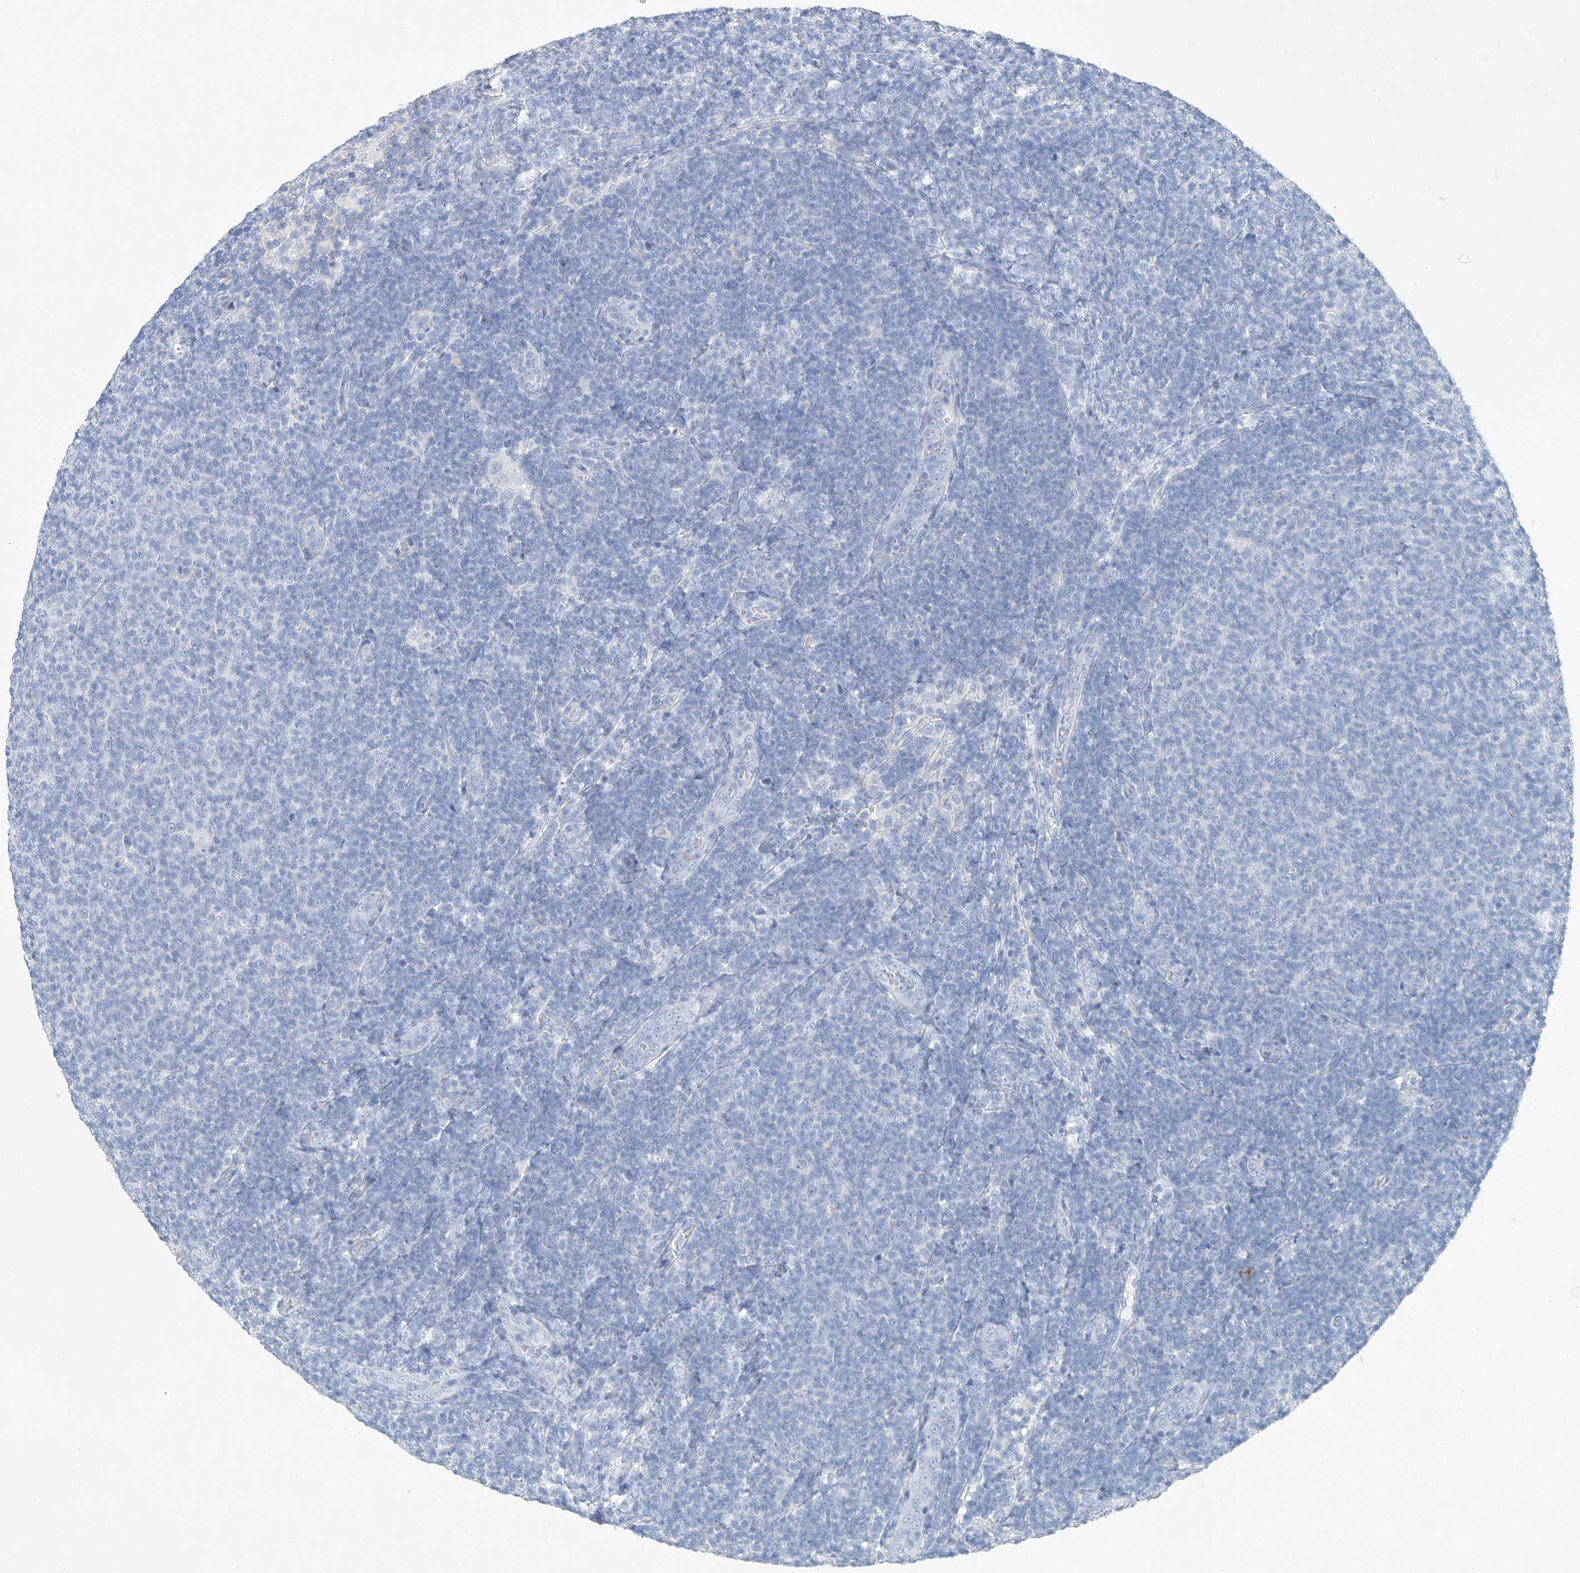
{"staining": {"intensity": "negative", "quantity": "none", "location": "none"}, "tissue": "lymphoma", "cell_type": "Tumor cells", "image_type": "cancer", "snomed": [{"axis": "morphology", "description": "Malignant lymphoma, non-Hodgkin's type, Low grade"}, {"axis": "topography", "description": "Lymph node"}], "caption": "The micrograph shows no significant positivity in tumor cells of lymphoma.", "gene": "C1orf87", "patient": {"sex": "male", "age": 66}}